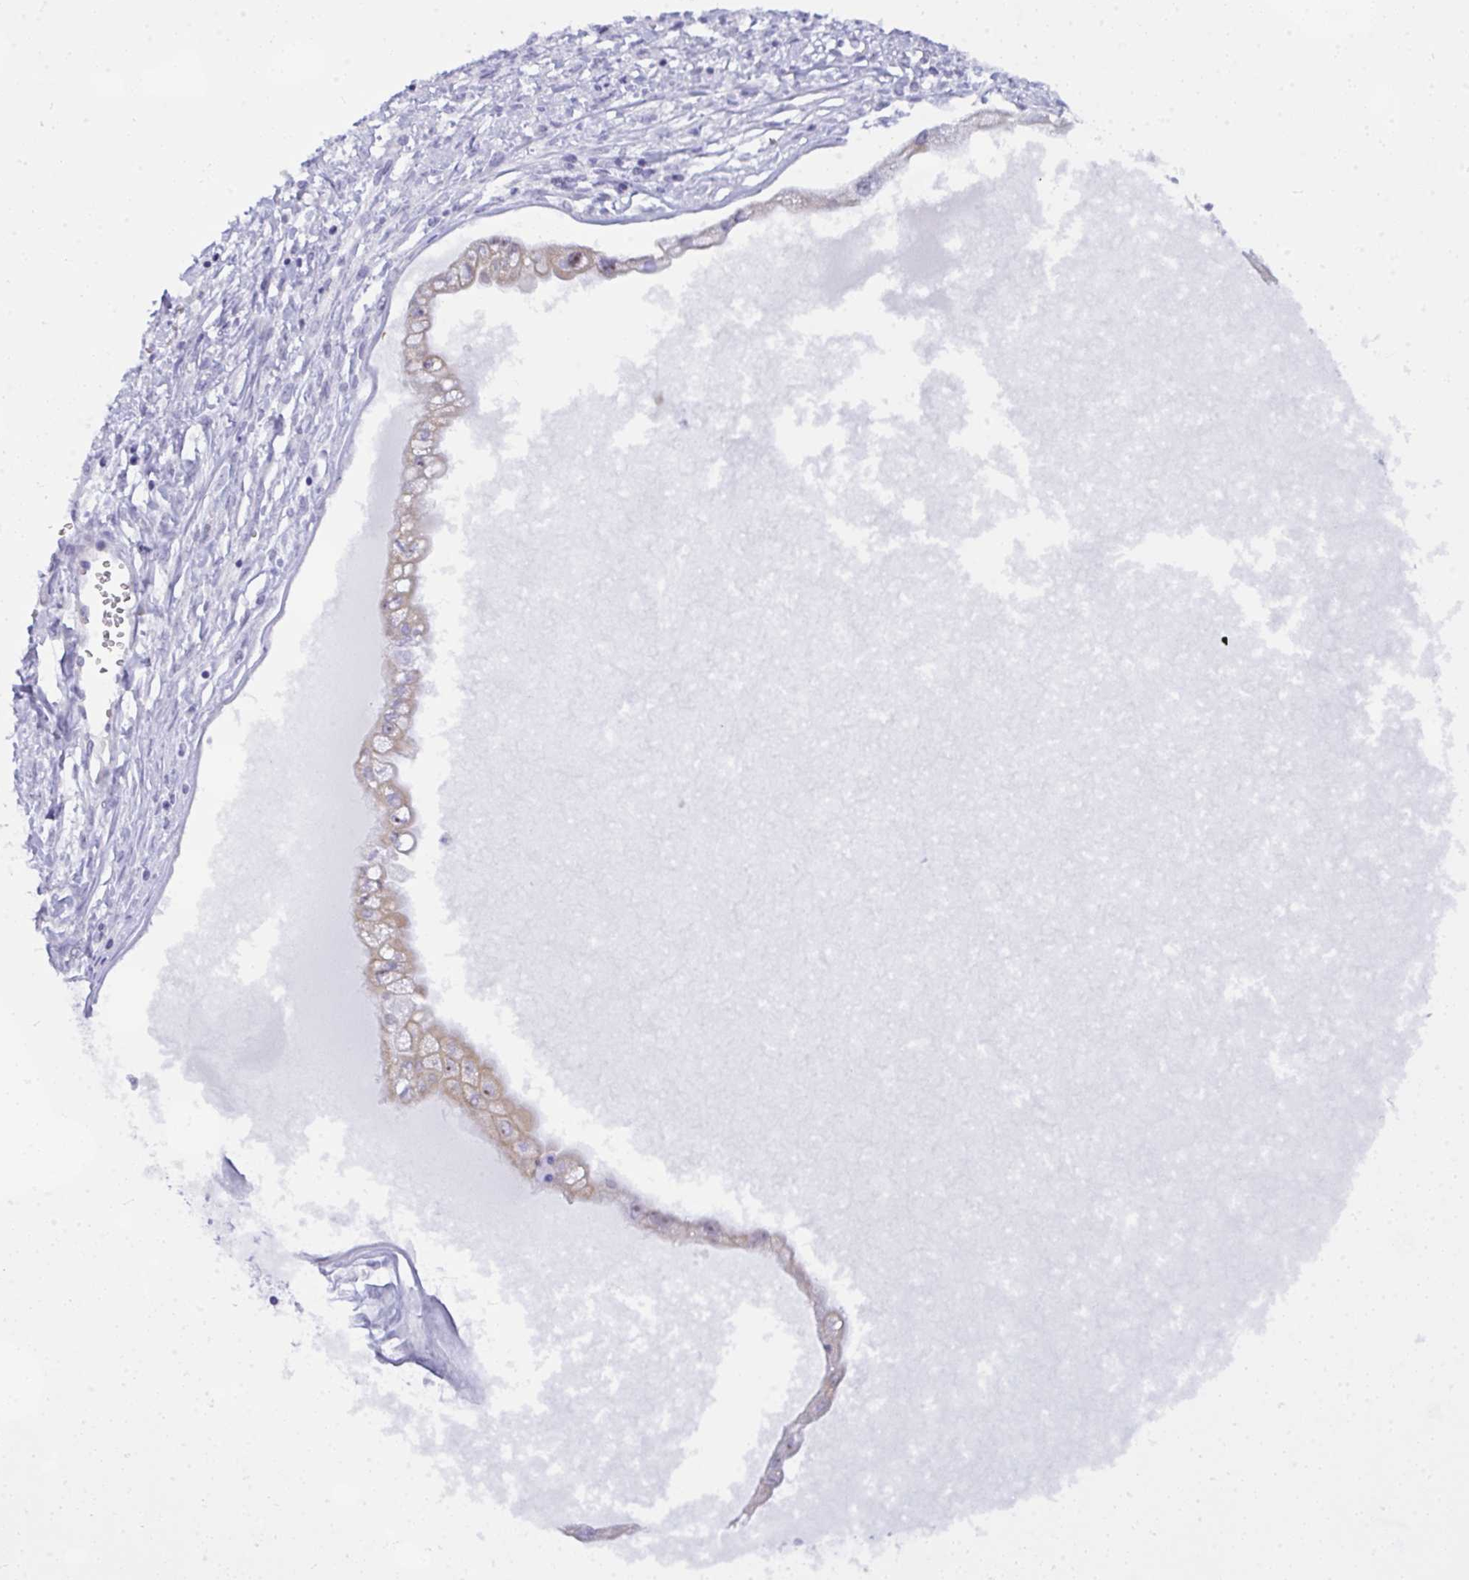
{"staining": {"intensity": "weak", "quantity": "25%-75%", "location": "cytoplasmic/membranous"}, "tissue": "endometrial cancer", "cell_type": "Tumor cells", "image_type": "cancer", "snomed": [{"axis": "morphology", "description": "Carcinoma, NOS"}, {"axis": "topography", "description": "Uterus"}], "caption": "Endometrial cancer (carcinoma) stained with a protein marker exhibits weak staining in tumor cells.", "gene": "NFXL1", "patient": {"sex": "female", "age": 76}}